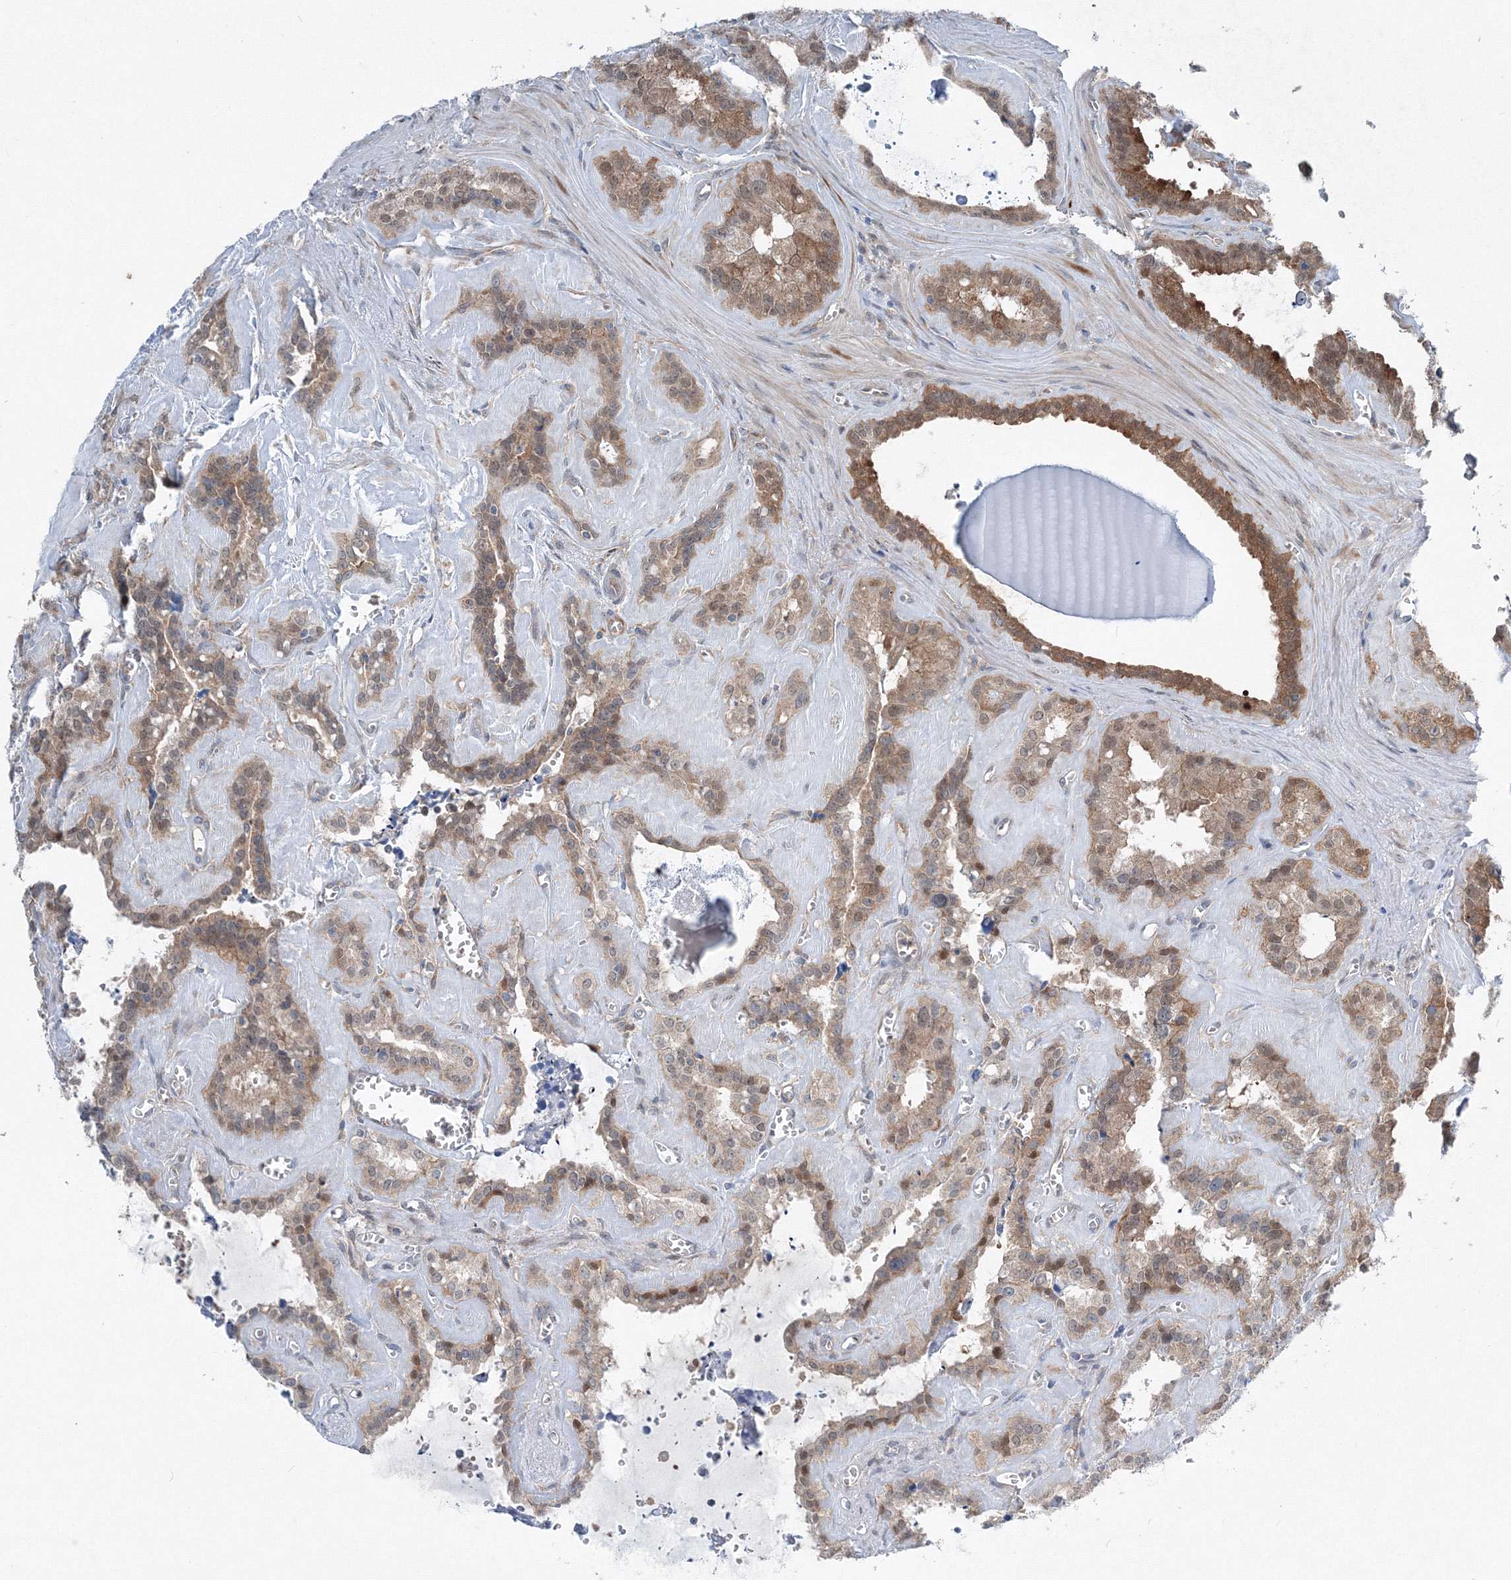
{"staining": {"intensity": "moderate", "quantity": ">75%", "location": "cytoplasmic/membranous,nuclear"}, "tissue": "seminal vesicle", "cell_type": "Glandular cells", "image_type": "normal", "snomed": [{"axis": "morphology", "description": "Normal tissue, NOS"}, {"axis": "topography", "description": "Prostate"}, {"axis": "topography", "description": "Seminal veicle"}], "caption": "A photomicrograph of human seminal vesicle stained for a protein demonstrates moderate cytoplasmic/membranous,nuclear brown staining in glandular cells.", "gene": "TPRKB", "patient": {"sex": "male", "age": 59}}